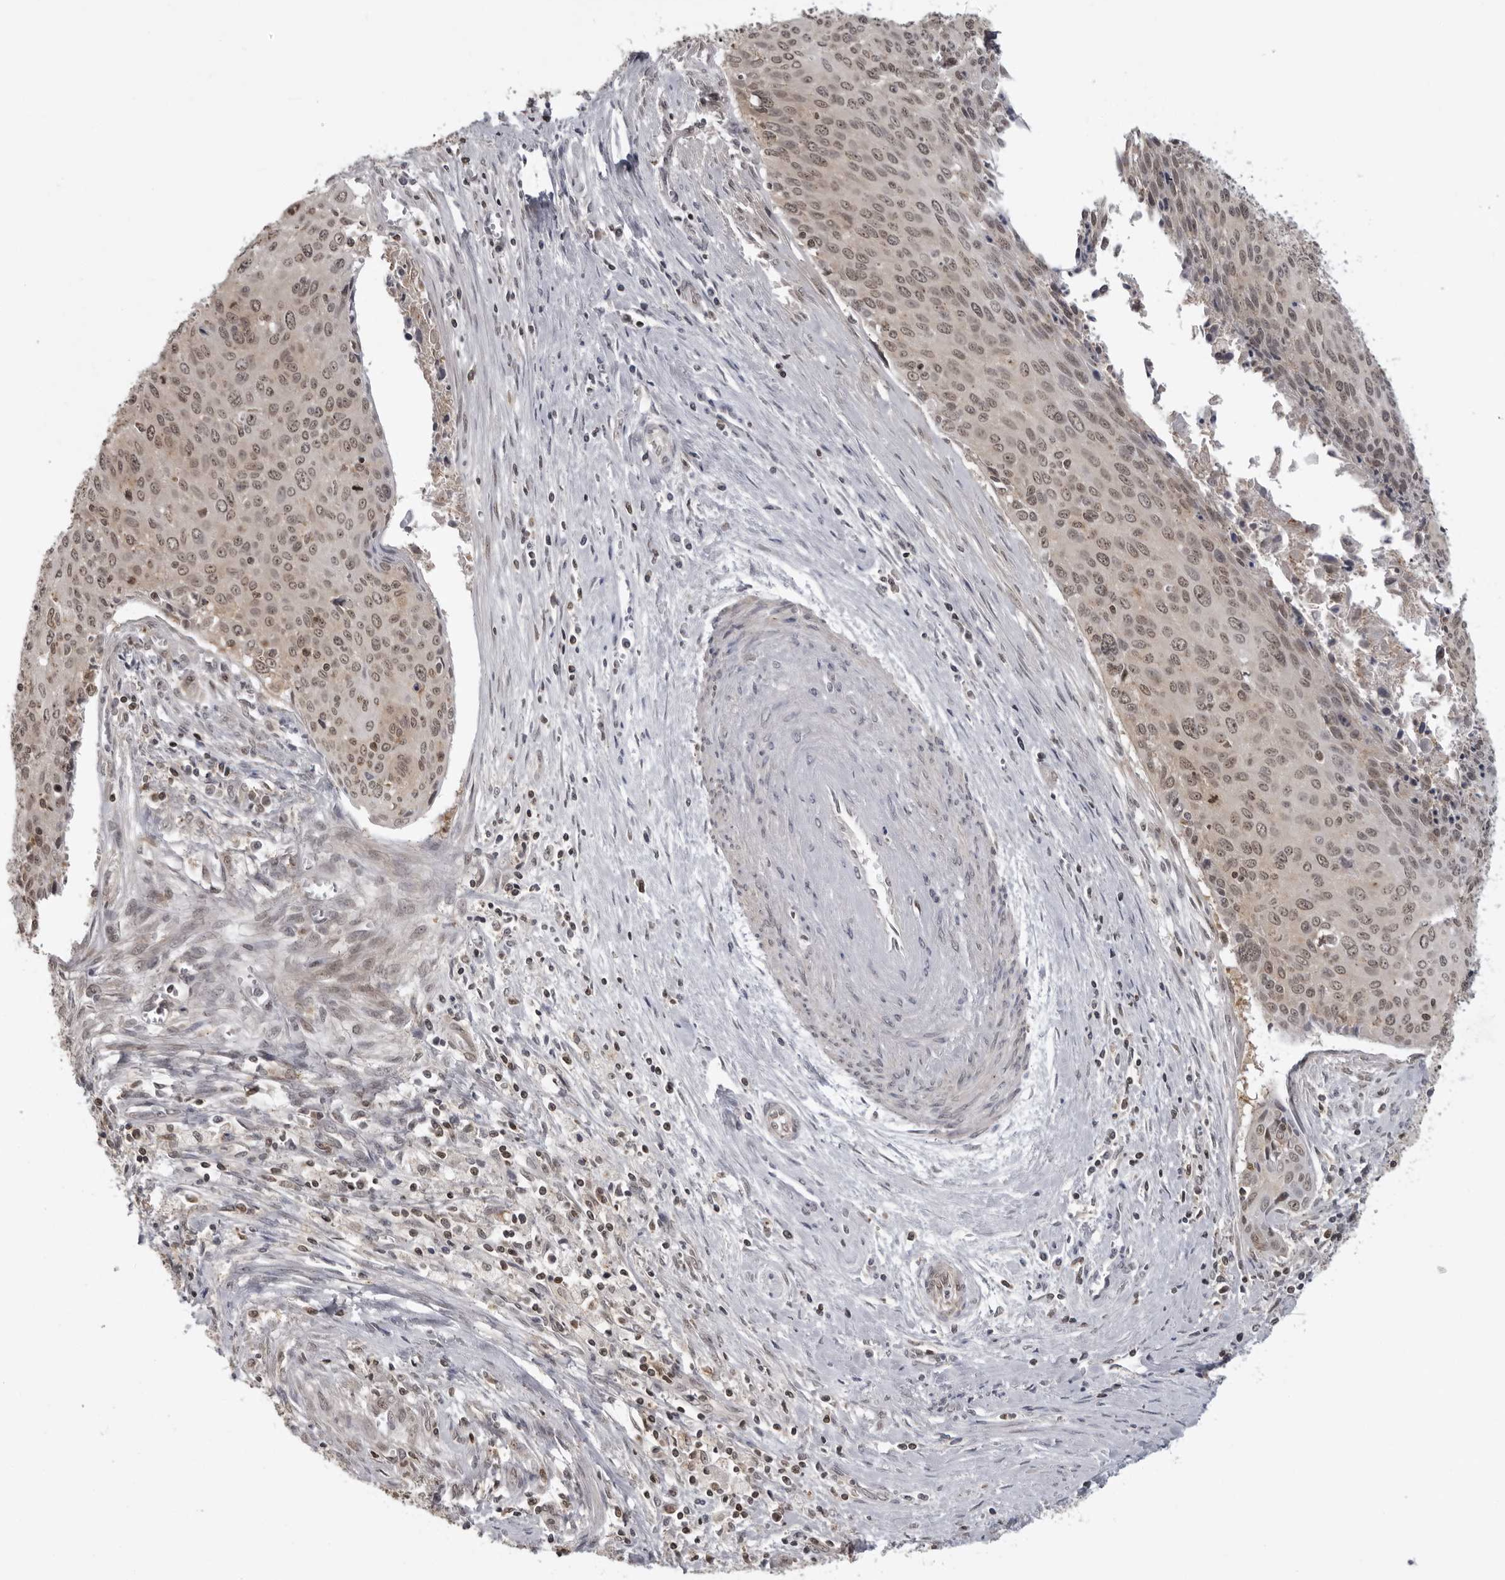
{"staining": {"intensity": "moderate", "quantity": ">75%", "location": "cytoplasmic/membranous,nuclear"}, "tissue": "cervical cancer", "cell_type": "Tumor cells", "image_type": "cancer", "snomed": [{"axis": "morphology", "description": "Squamous cell carcinoma, NOS"}, {"axis": "topography", "description": "Cervix"}], "caption": "Human cervical cancer stained with a brown dye exhibits moderate cytoplasmic/membranous and nuclear positive positivity in about >75% of tumor cells.", "gene": "PDCL3", "patient": {"sex": "female", "age": 55}}